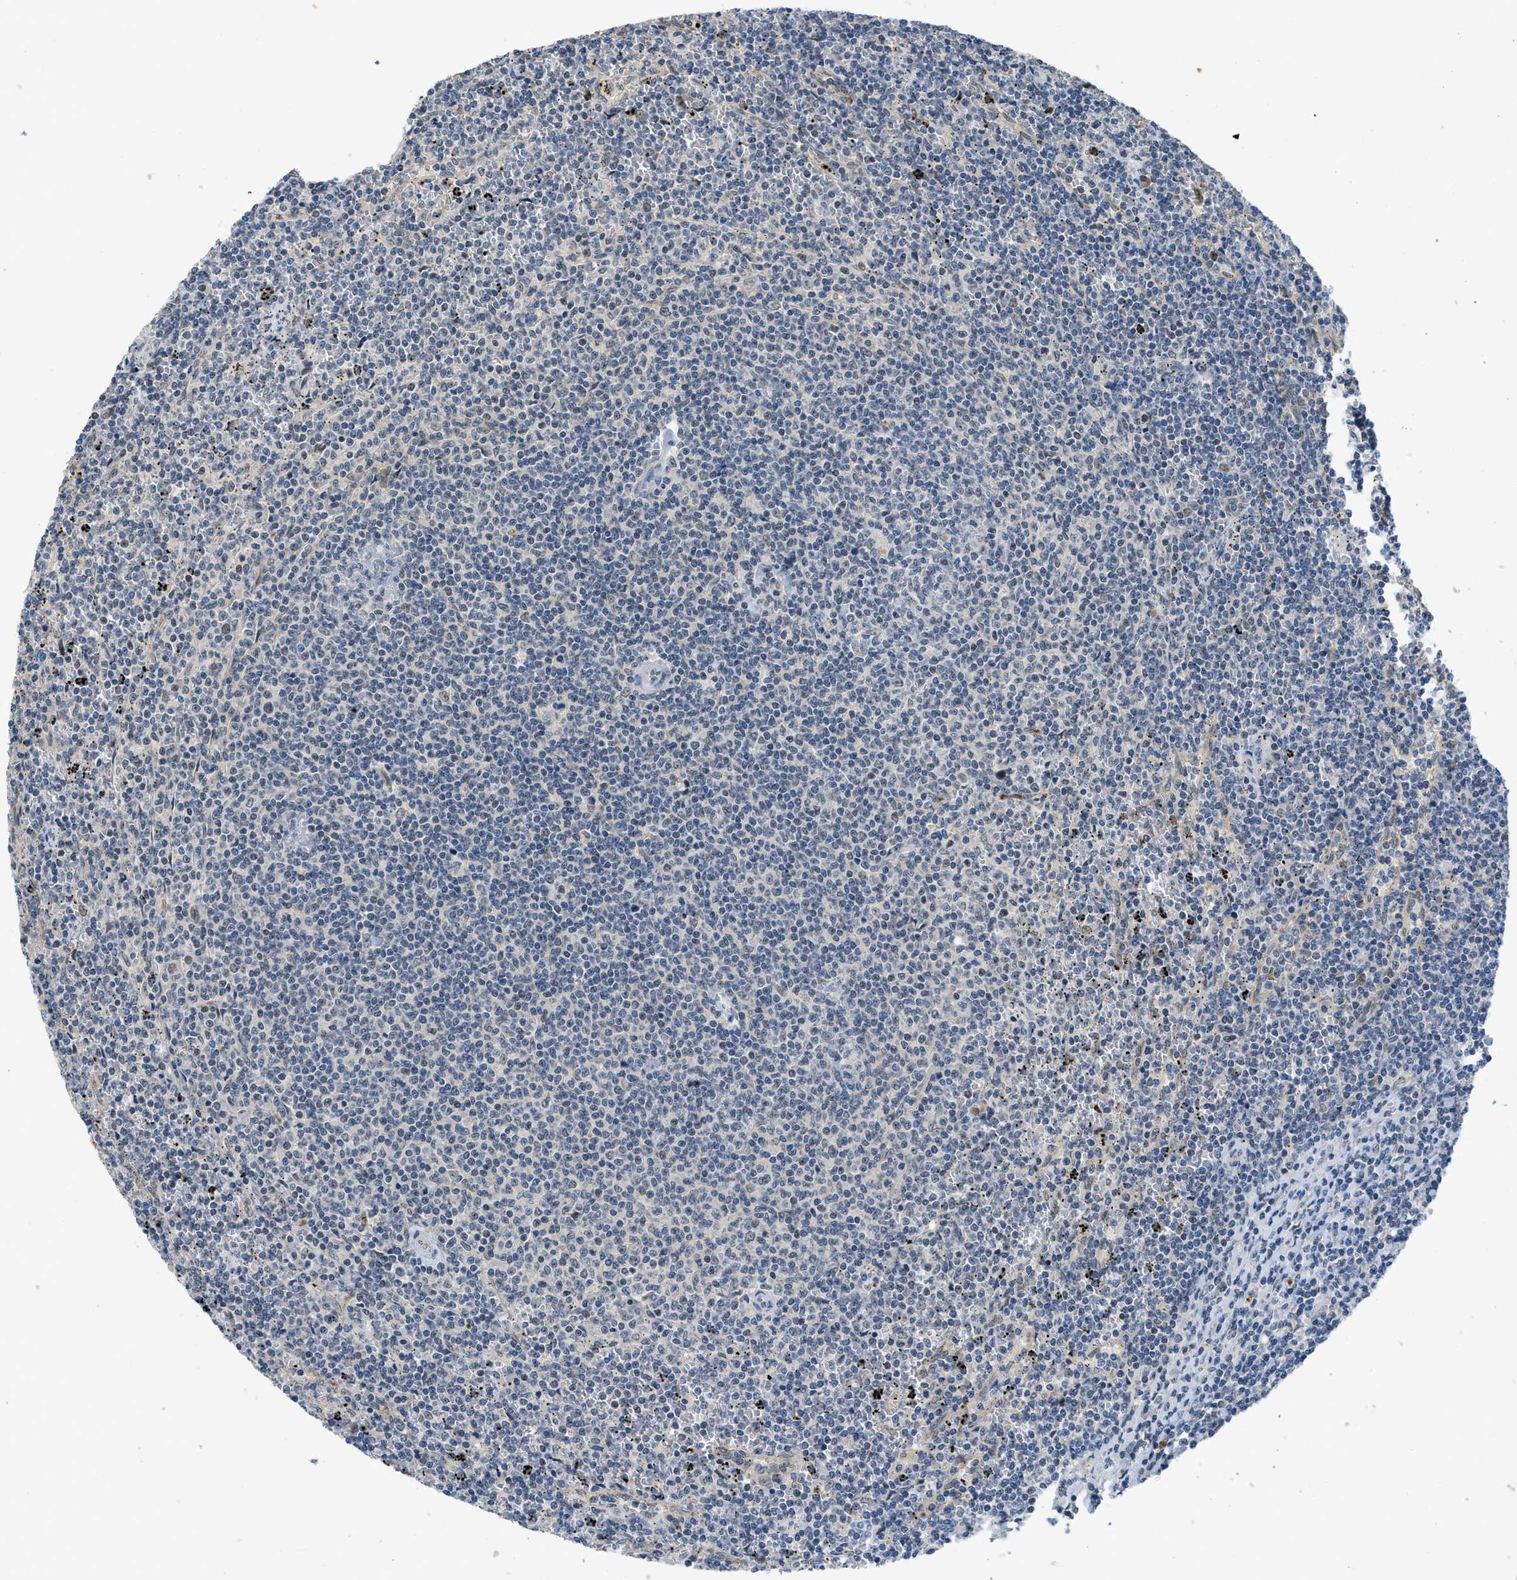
{"staining": {"intensity": "negative", "quantity": "none", "location": "none"}, "tissue": "lymphoma", "cell_type": "Tumor cells", "image_type": "cancer", "snomed": [{"axis": "morphology", "description": "Malignant lymphoma, non-Hodgkin's type, Low grade"}, {"axis": "topography", "description": "Spleen"}], "caption": "Immunohistochemical staining of human low-grade malignant lymphoma, non-Hodgkin's type displays no significant staining in tumor cells. (DAB (3,3'-diaminobenzidine) immunohistochemistry visualized using brightfield microscopy, high magnification).", "gene": "SLCO2A1", "patient": {"sex": "female", "age": 50}}